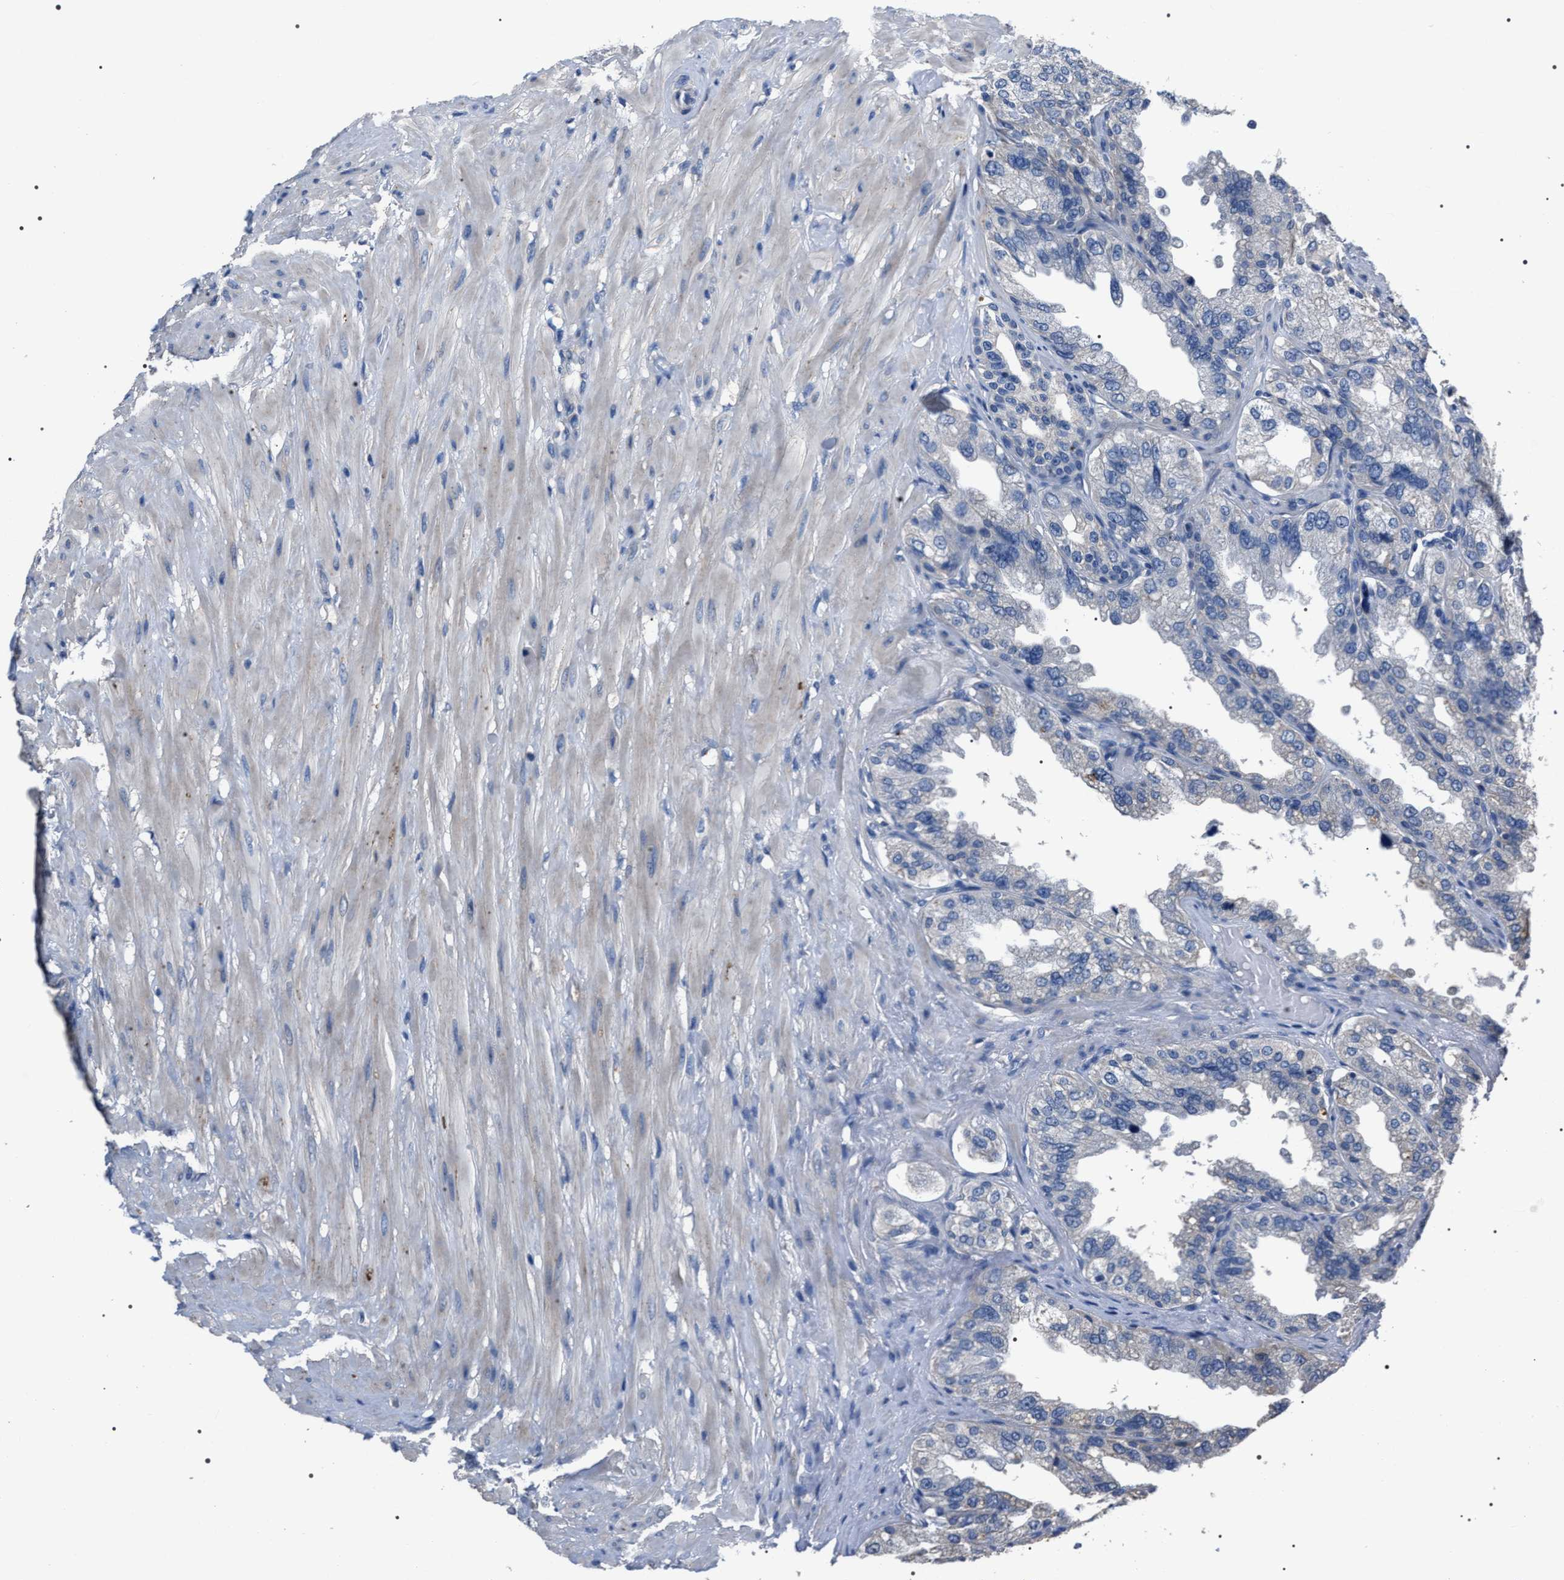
{"staining": {"intensity": "negative", "quantity": "none", "location": "none"}, "tissue": "seminal vesicle", "cell_type": "Glandular cells", "image_type": "normal", "snomed": [{"axis": "morphology", "description": "Normal tissue, NOS"}, {"axis": "topography", "description": "Seminal veicle"}], "caption": "Immunohistochemistry (IHC) histopathology image of unremarkable human seminal vesicle stained for a protein (brown), which demonstrates no positivity in glandular cells.", "gene": "TRIM54", "patient": {"sex": "male", "age": 68}}